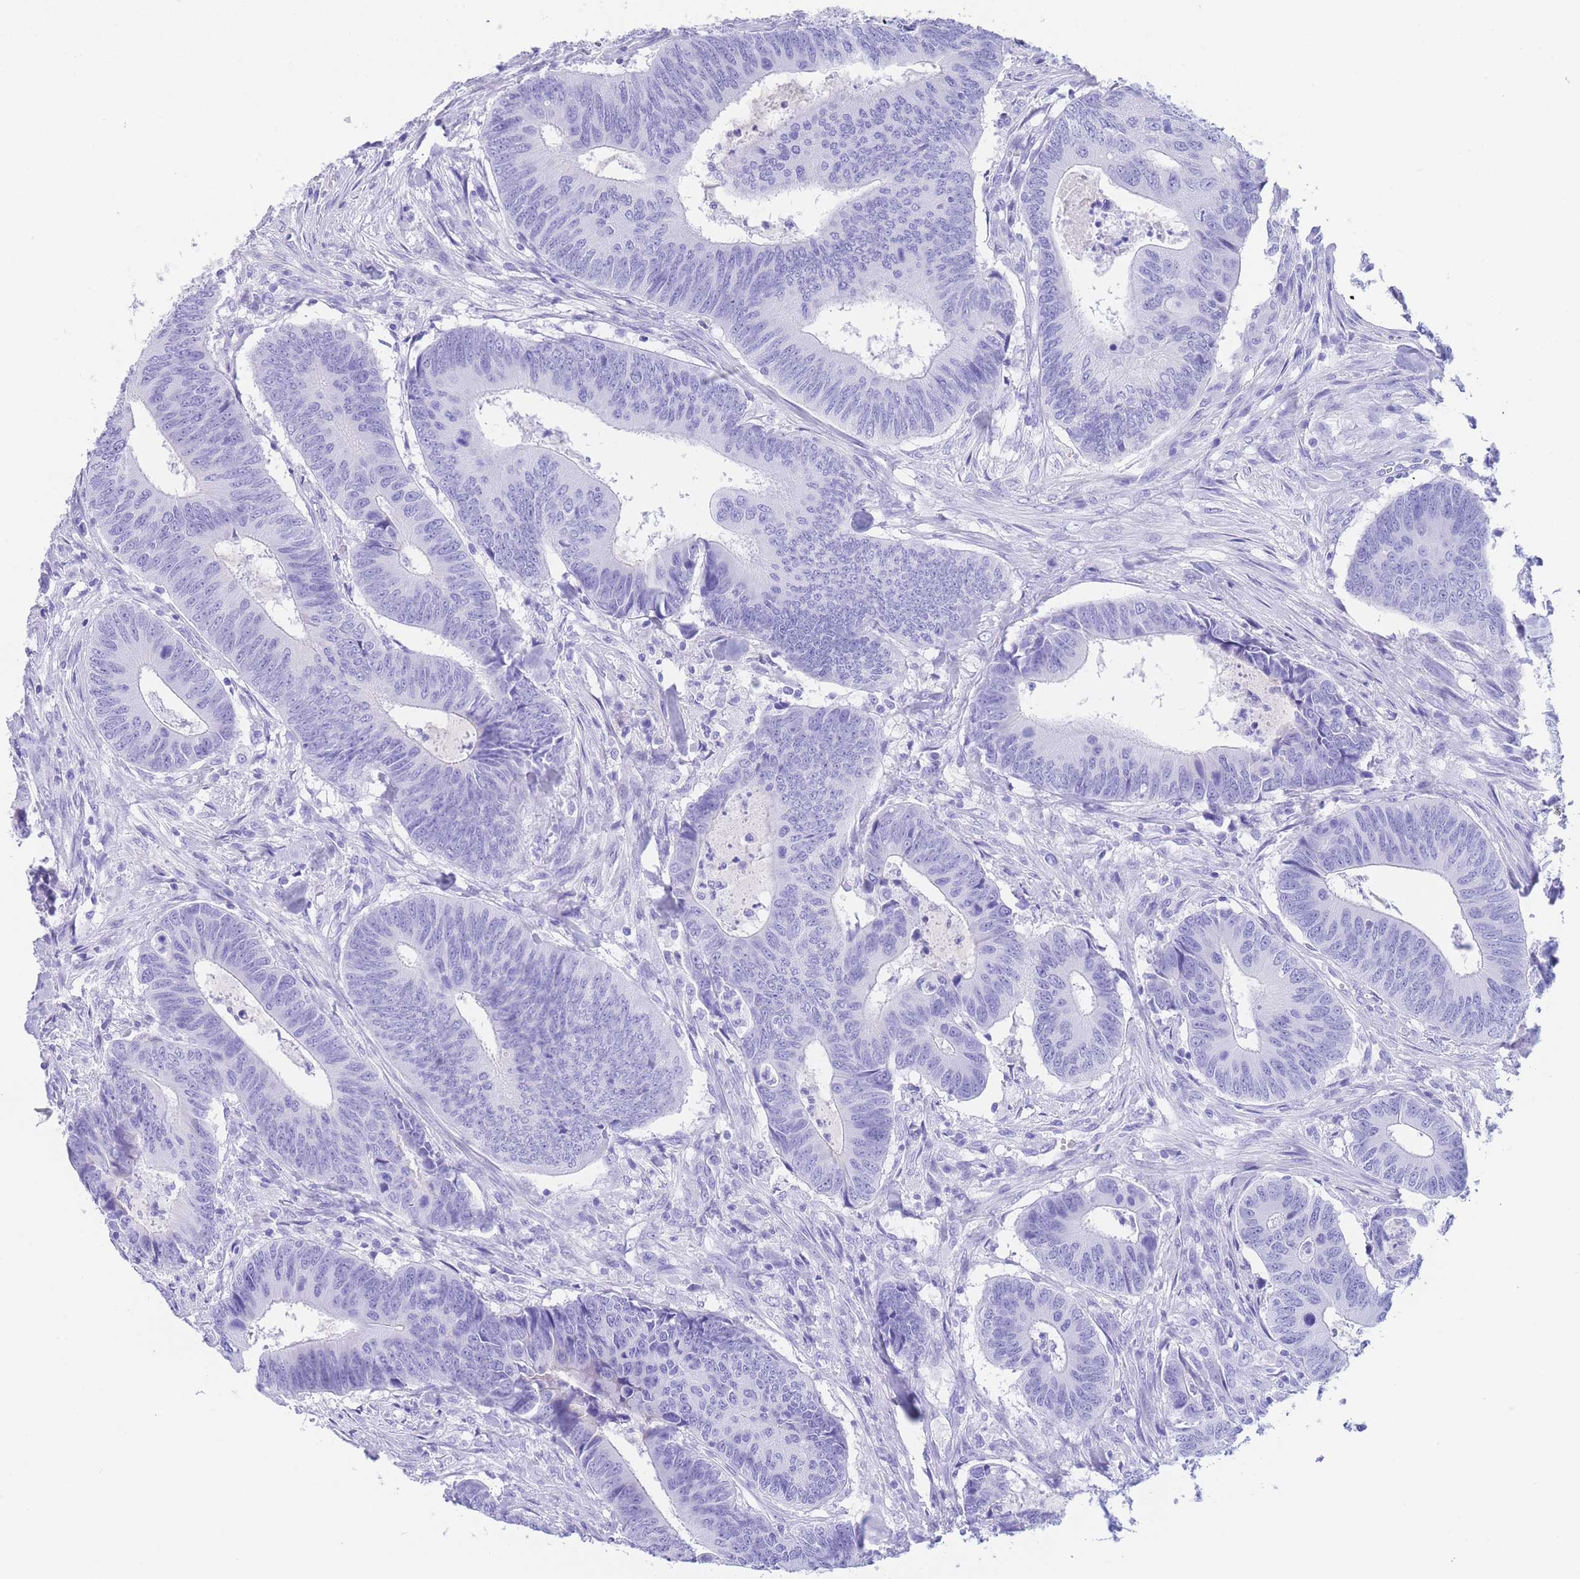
{"staining": {"intensity": "negative", "quantity": "none", "location": "none"}, "tissue": "colorectal cancer", "cell_type": "Tumor cells", "image_type": "cancer", "snomed": [{"axis": "morphology", "description": "Adenocarcinoma, NOS"}, {"axis": "topography", "description": "Colon"}], "caption": "A high-resolution micrograph shows immunohistochemistry (IHC) staining of colorectal cancer, which demonstrates no significant staining in tumor cells. The staining is performed using DAB (3,3'-diaminobenzidine) brown chromogen with nuclei counter-stained in using hematoxylin.", "gene": "SLCO1B3", "patient": {"sex": "male", "age": 87}}